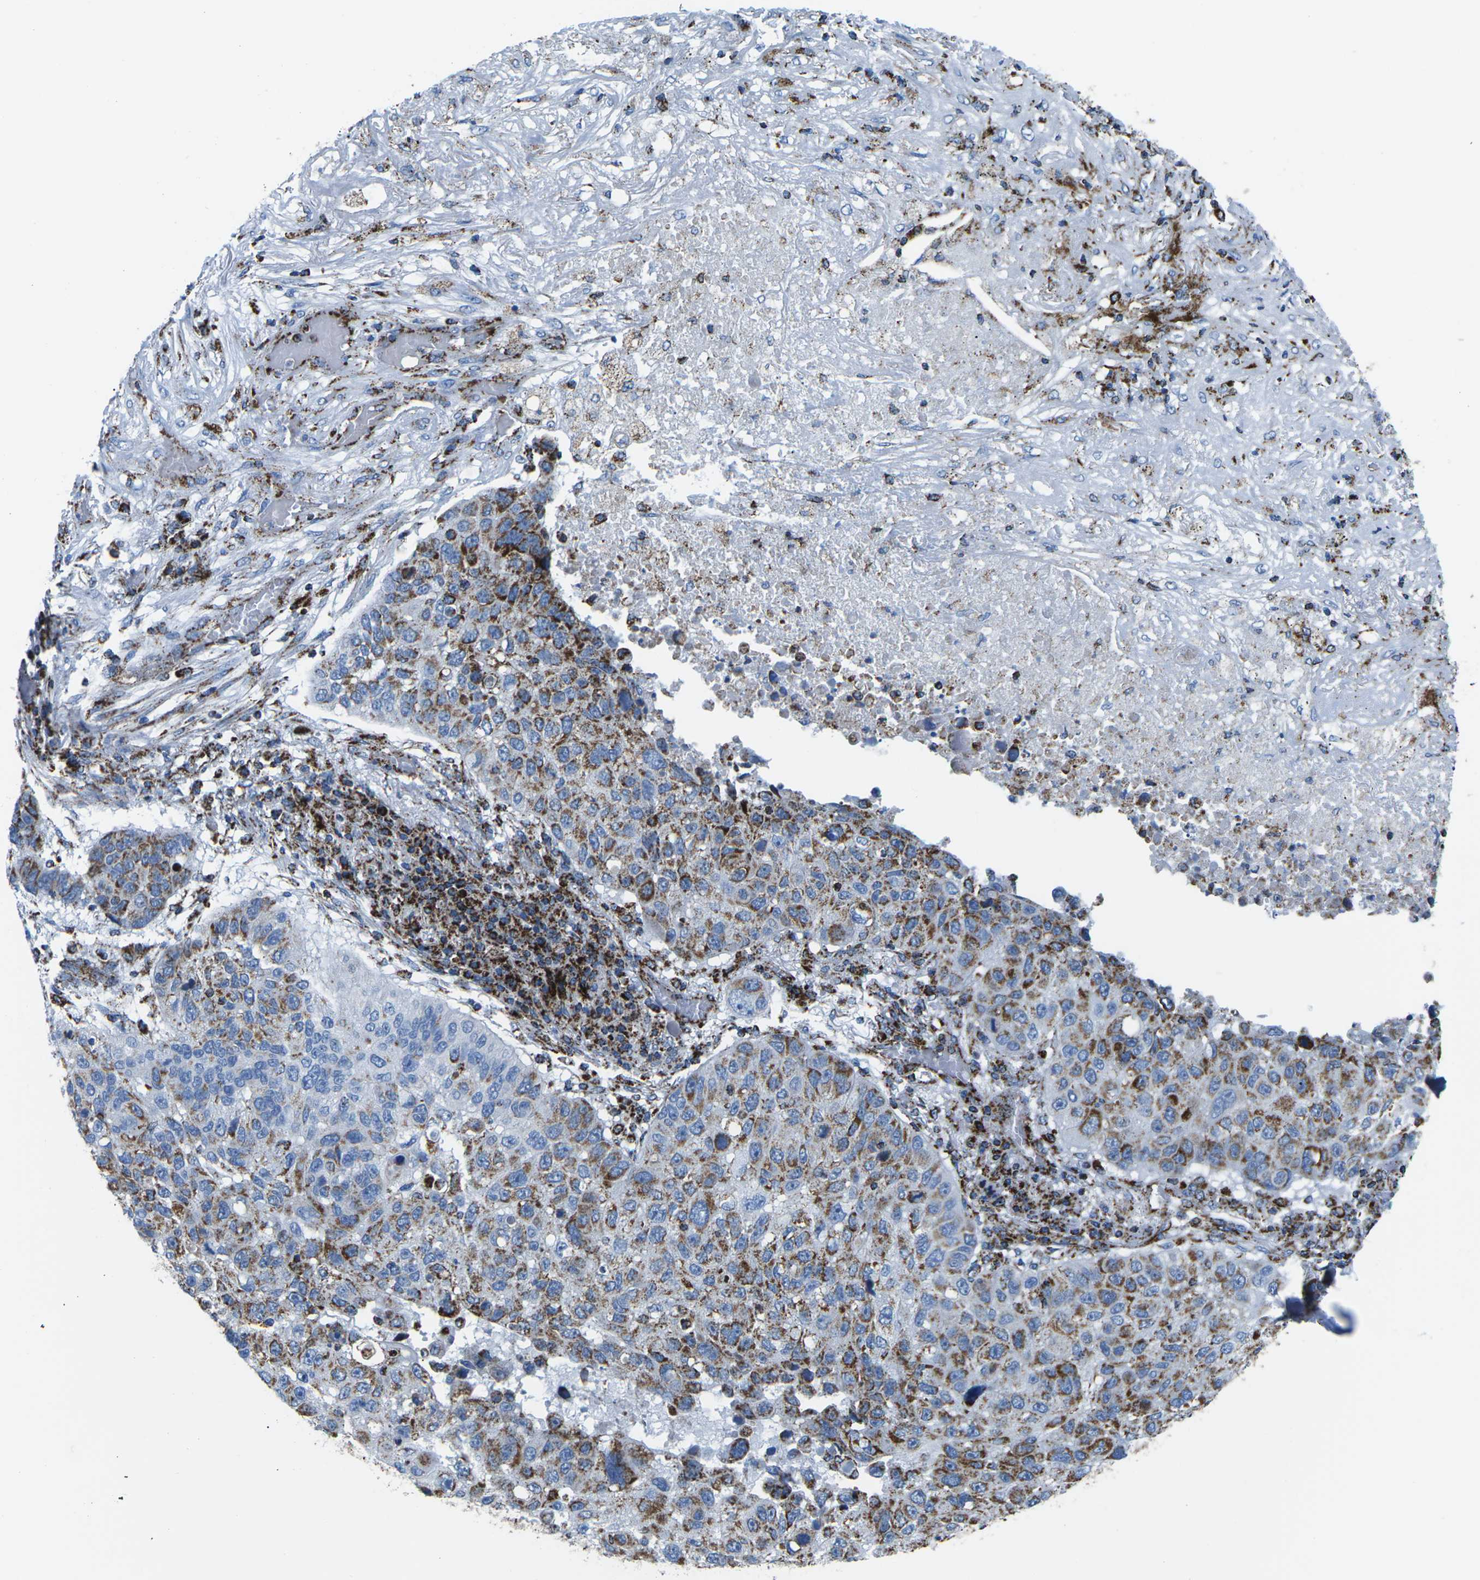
{"staining": {"intensity": "moderate", "quantity": "25%-75%", "location": "cytoplasmic/membranous"}, "tissue": "lung cancer", "cell_type": "Tumor cells", "image_type": "cancer", "snomed": [{"axis": "morphology", "description": "Squamous cell carcinoma, NOS"}, {"axis": "topography", "description": "Lung"}], "caption": "A histopathology image of lung cancer stained for a protein demonstrates moderate cytoplasmic/membranous brown staining in tumor cells.", "gene": "MT-CO2", "patient": {"sex": "male", "age": 57}}